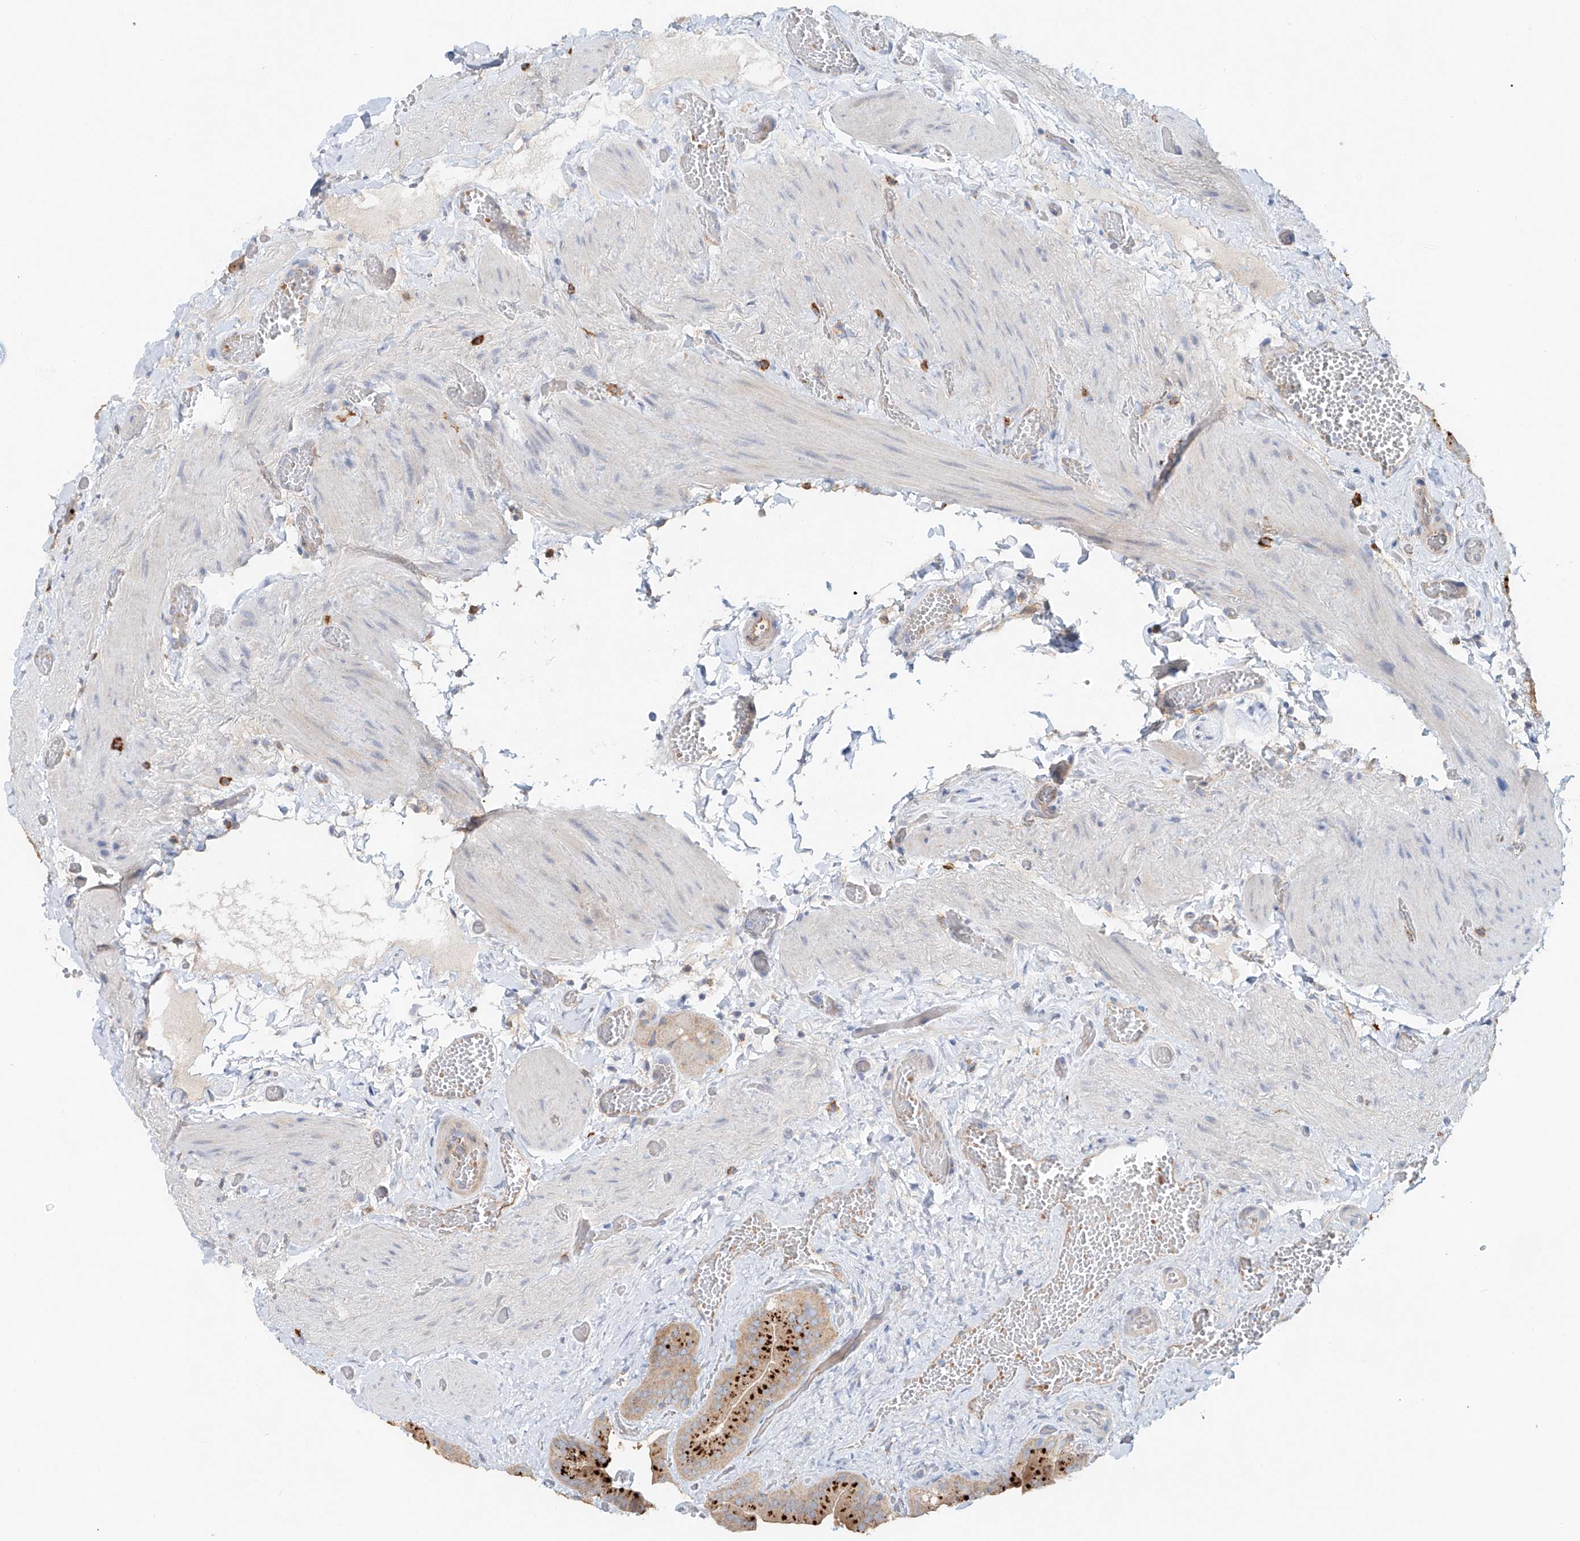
{"staining": {"intensity": "strong", "quantity": ">75%", "location": "cytoplasmic/membranous"}, "tissue": "gallbladder", "cell_type": "Glandular cells", "image_type": "normal", "snomed": [{"axis": "morphology", "description": "Normal tissue, NOS"}, {"axis": "topography", "description": "Gallbladder"}], "caption": "High-magnification brightfield microscopy of benign gallbladder stained with DAB (3,3'-diaminobenzidine) (brown) and counterstained with hematoxylin (blue). glandular cells exhibit strong cytoplasmic/membranous staining is seen in approximately>75% of cells.", "gene": "TRIM47", "patient": {"sex": "female", "age": 64}}